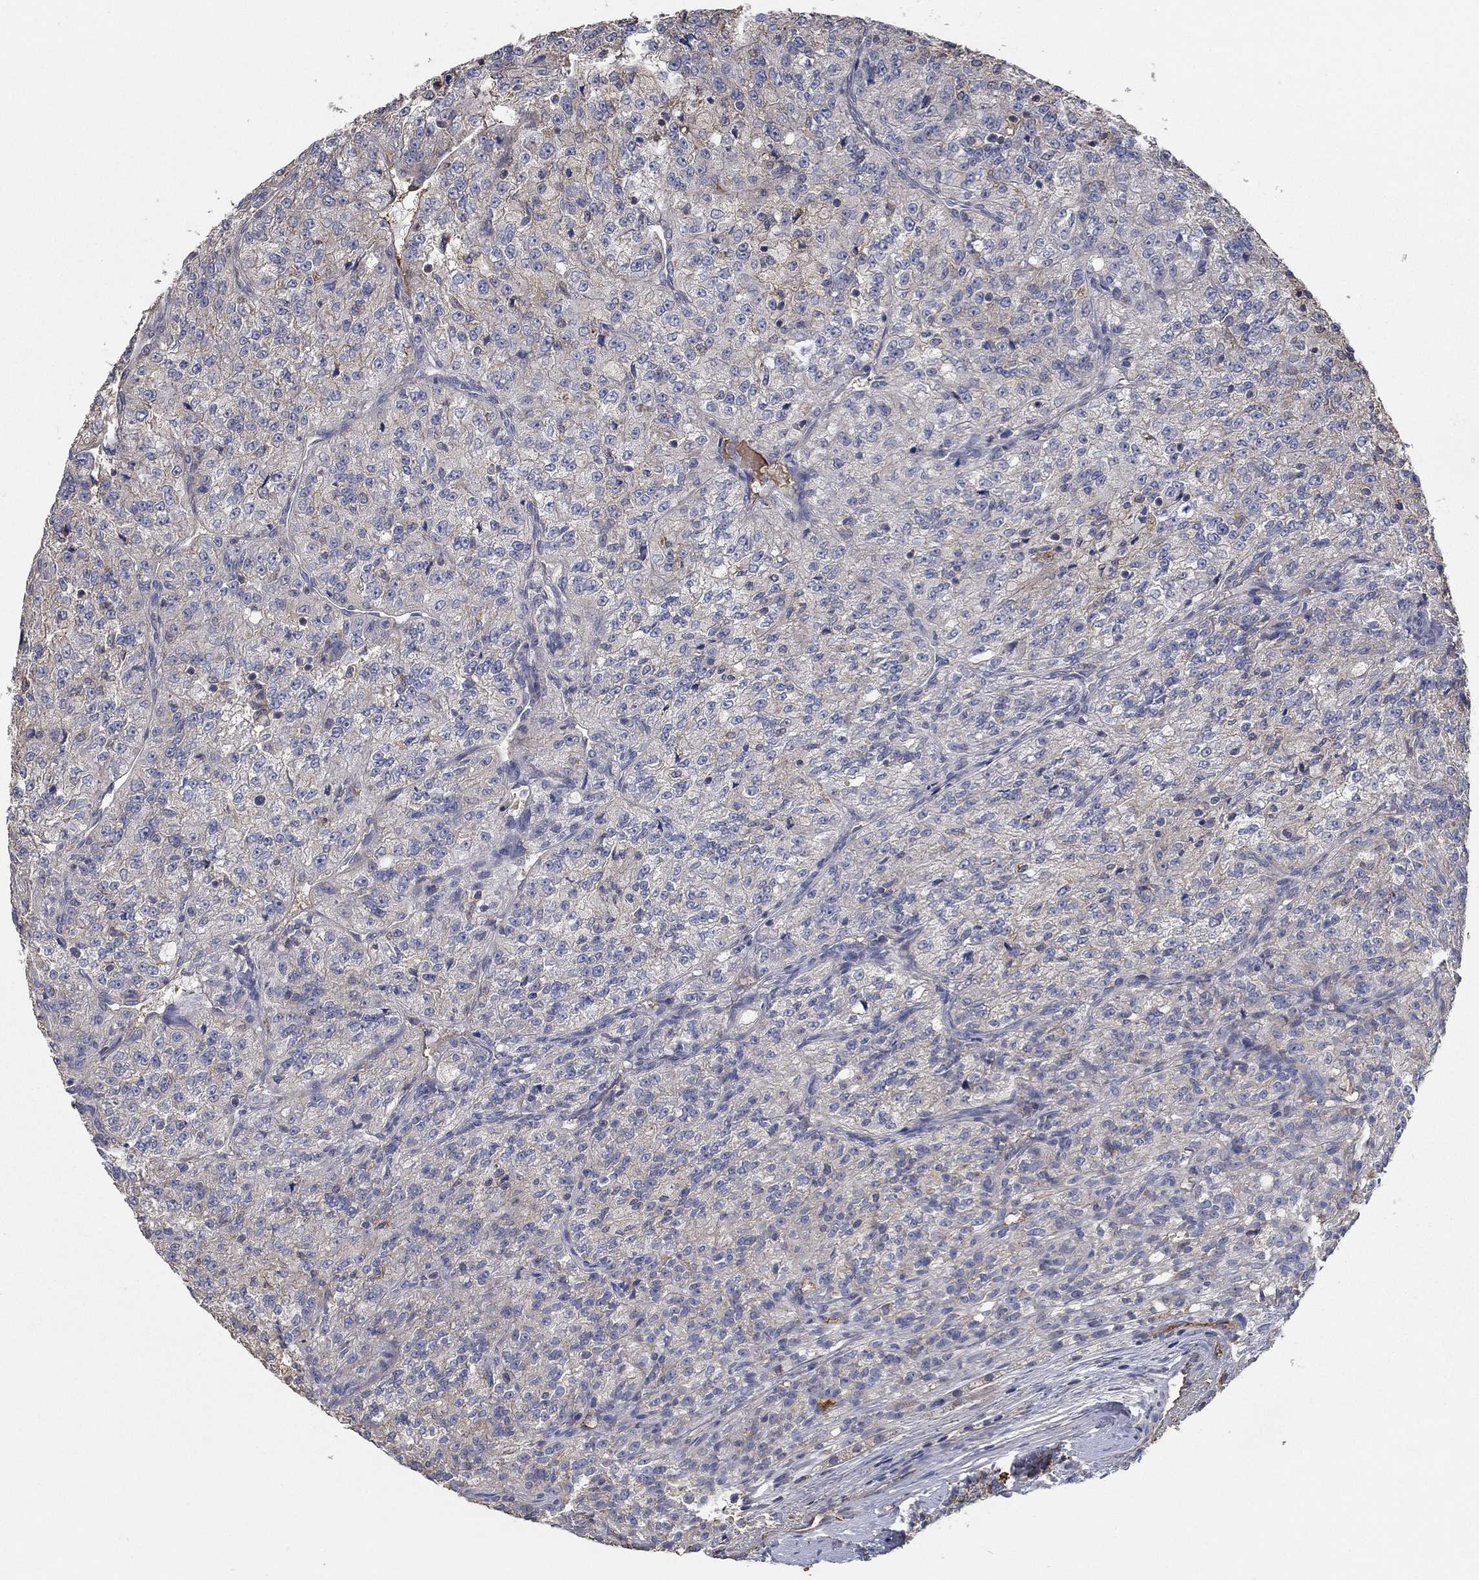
{"staining": {"intensity": "negative", "quantity": "none", "location": "none"}, "tissue": "renal cancer", "cell_type": "Tumor cells", "image_type": "cancer", "snomed": [{"axis": "morphology", "description": "Adenocarcinoma, NOS"}, {"axis": "topography", "description": "Kidney"}], "caption": "Tumor cells are negative for brown protein staining in adenocarcinoma (renal).", "gene": "IL10", "patient": {"sex": "female", "age": 63}}